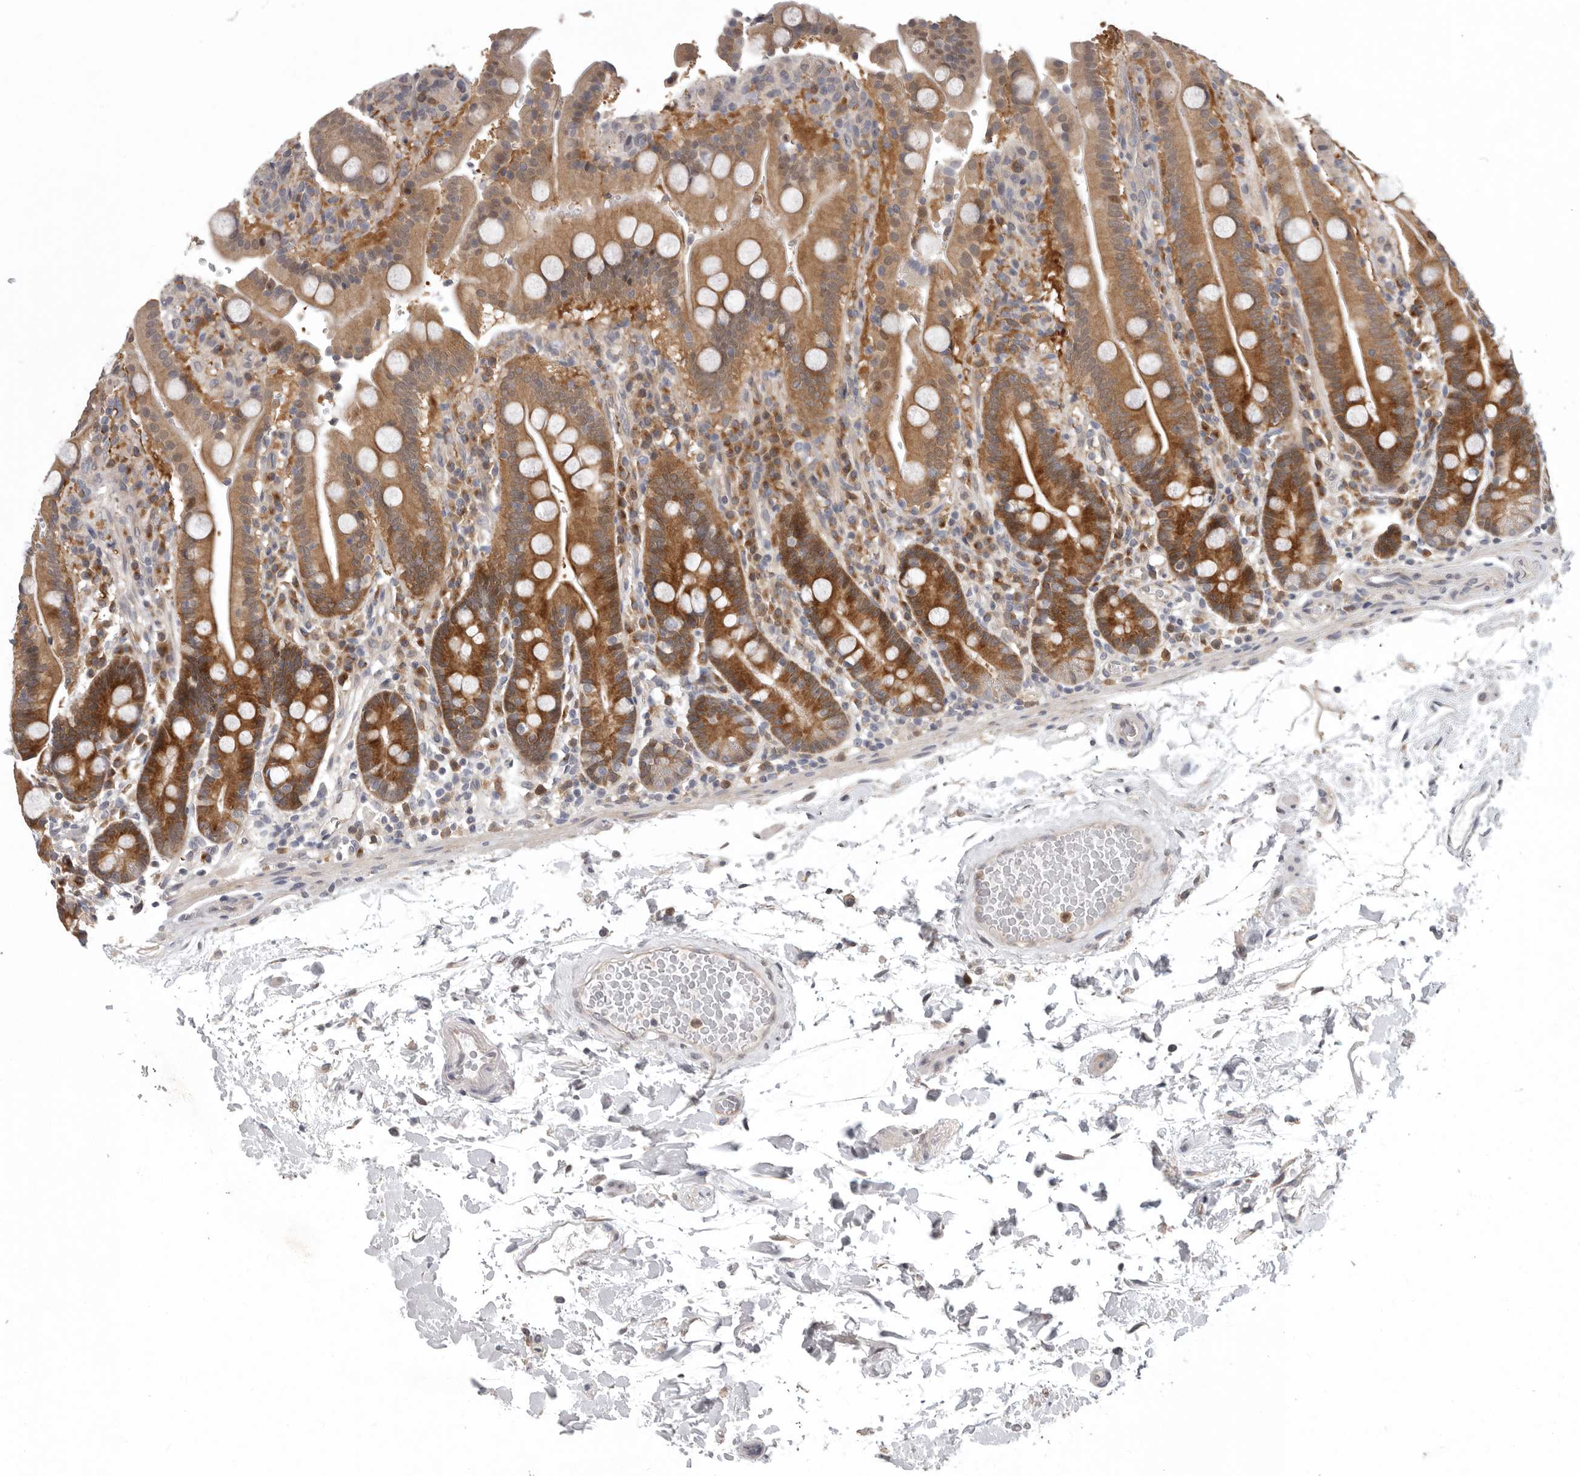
{"staining": {"intensity": "moderate", "quantity": ">75%", "location": "cytoplasmic/membranous"}, "tissue": "duodenum", "cell_type": "Glandular cells", "image_type": "normal", "snomed": [{"axis": "morphology", "description": "Normal tissue, NOS"}, {"axis": "topography", "description": "Small intestine, NOS"}], "caption": "Glandular cells reveal medium levels of moderate cytoplasmic/membranous positivity in about >75% of cells in normal duodenum. Using DAB (3,3'-diaminobenzidine) (brown) and hematoxylin (blue) stains, captured at high magnification using brightfield microscopy.", "gene": "RALGPS2", "patient": {"sex": "female", "age": 71}}